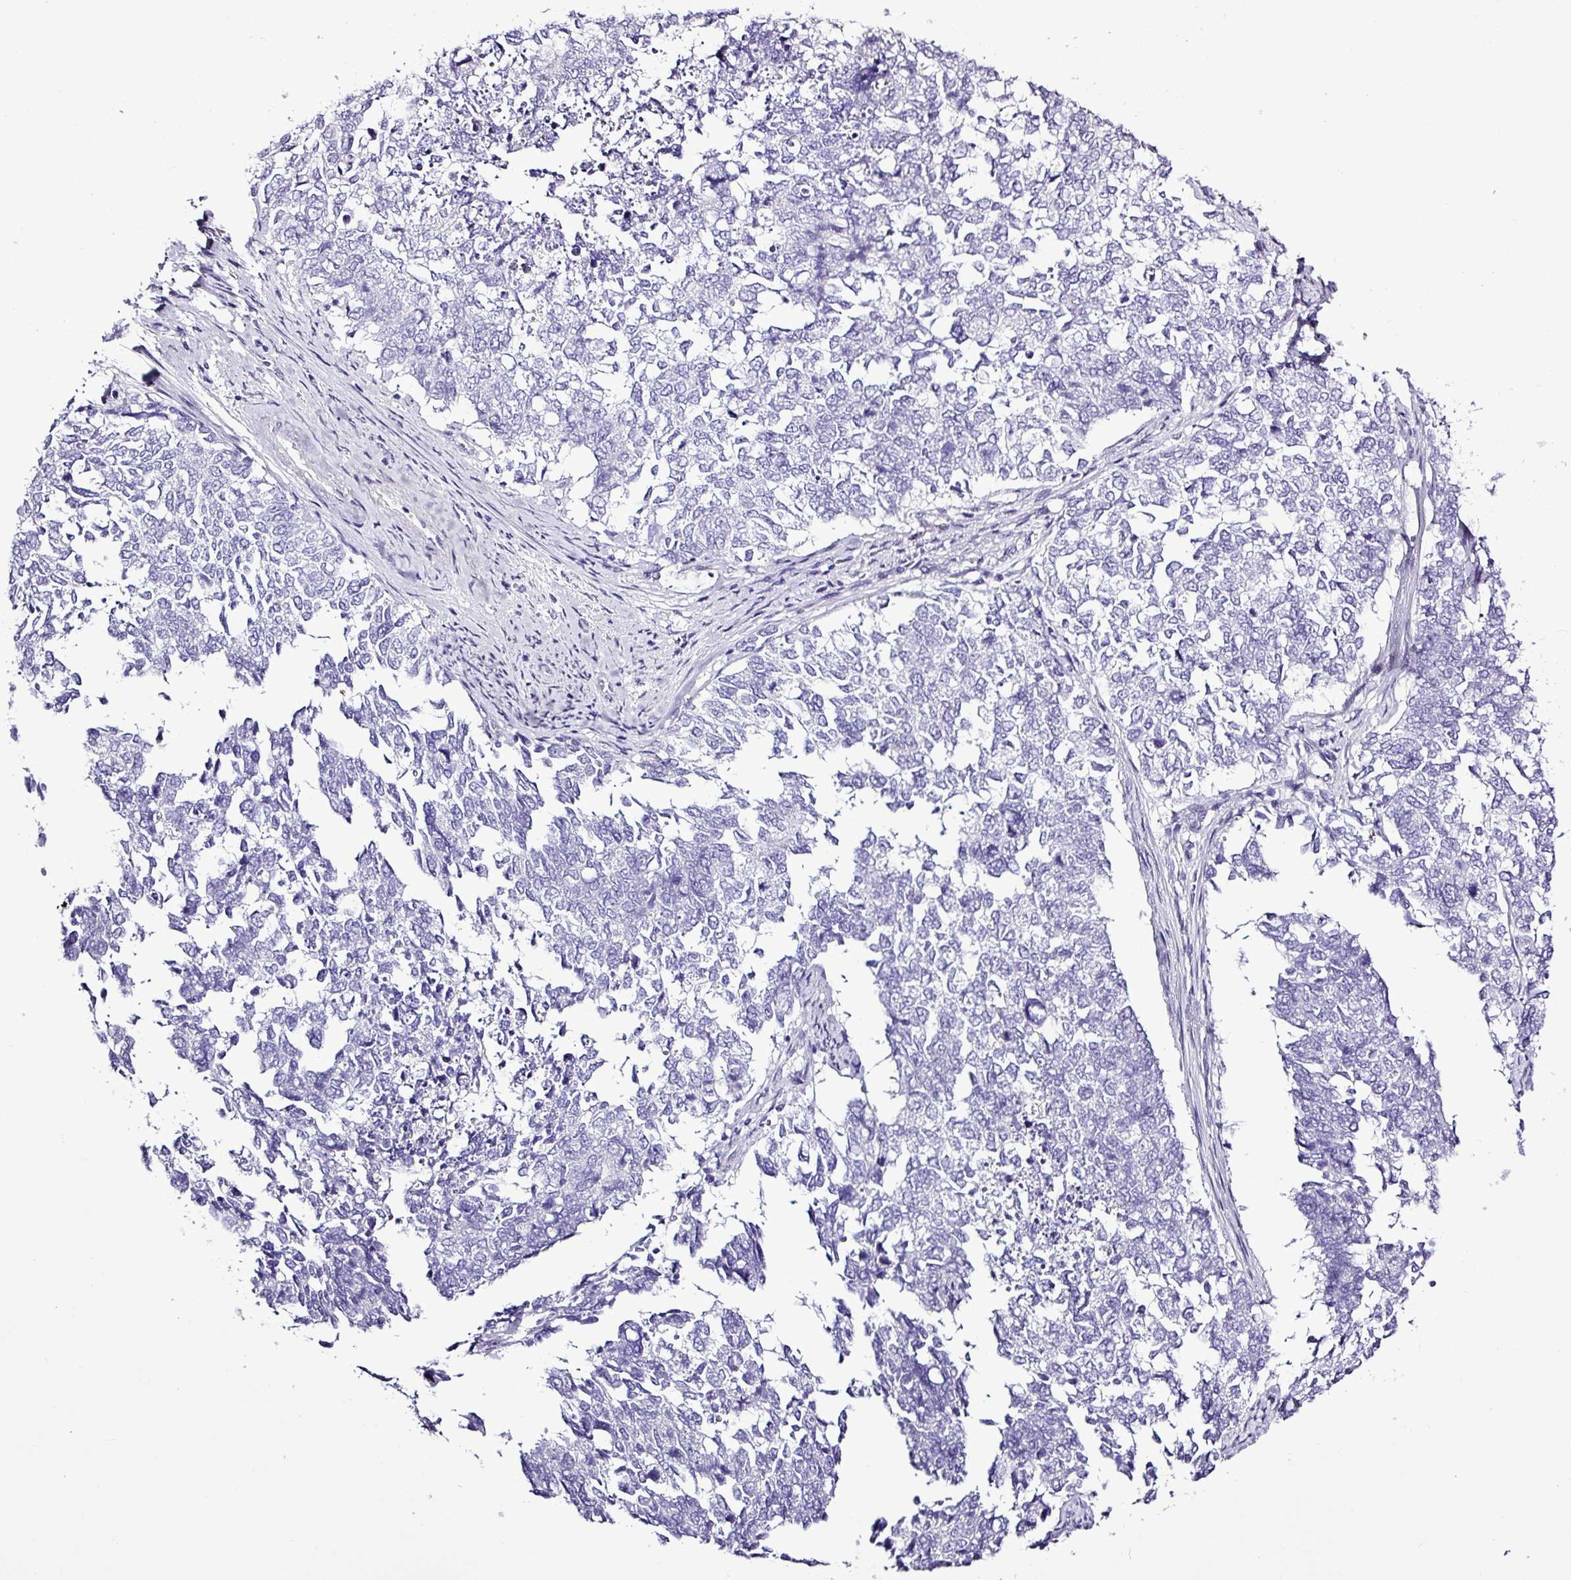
{"staining": {"intensity": "negative", "quantity": "none", "location": "none"}, "tissue": "cervical cancer", "cell_type": "Tumor cells", "image_type": "cancer", "snomed": [{"axis": "morphology", "description": "Squamous cell carcinoma, NOS"}, {"axis": "topography", "description": "Cervix"}], "caption": "High power microscopy image of an immunohistochemistry (IHC) photomicrograph of squamous cell carcinoma (cervical), revealing no significant expression in tumor cells.", "gene": "ALDH3A1", "patient": {"sex": "female", "age": 63}}